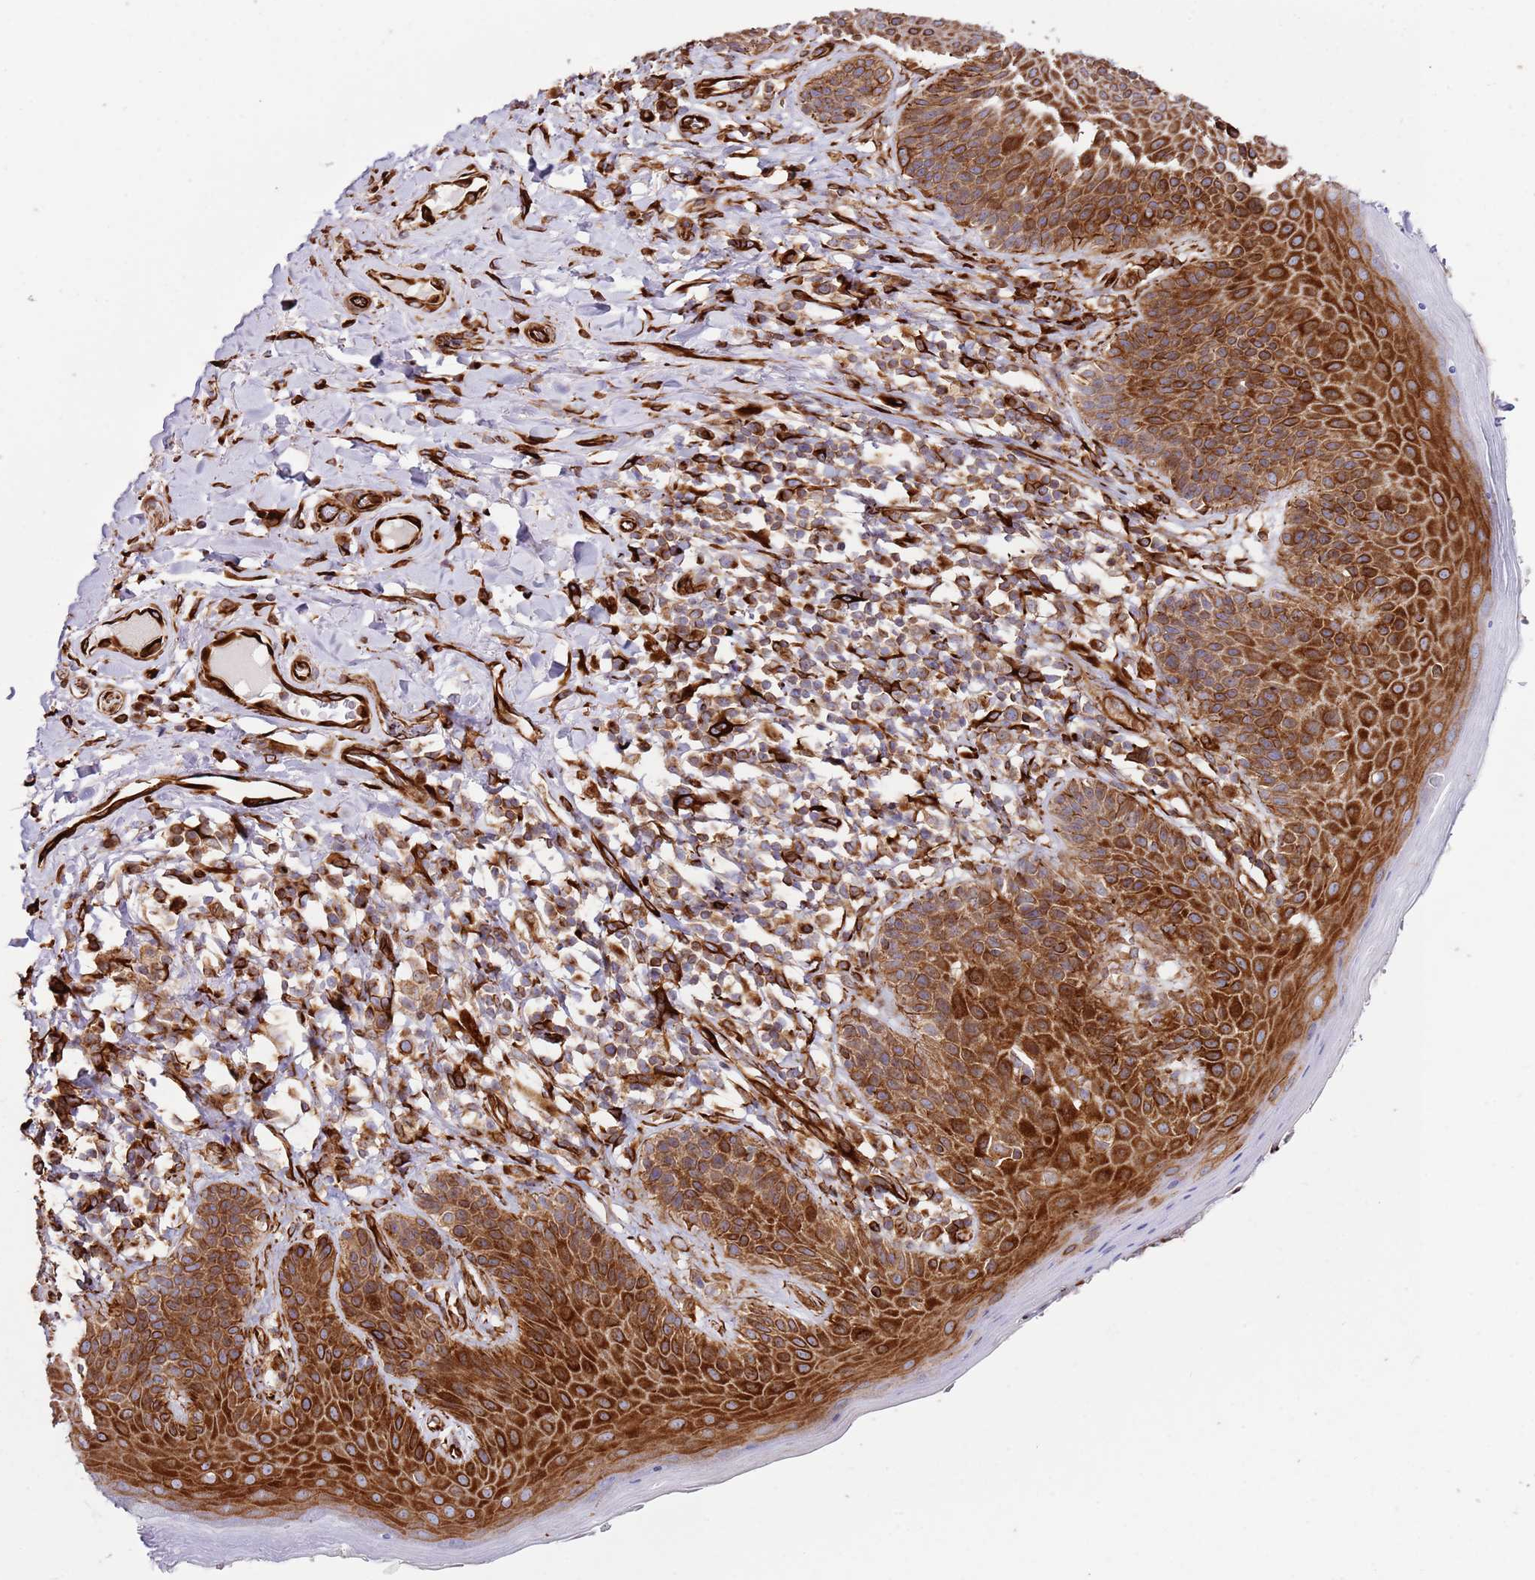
{"staining": {"intensity": "strong", "quantity": ">75%", "location": "cytoplasmic/membranous"}, "tissue": "skin", "cell_type": "Epidermal cells", "image_type": "normal", "snomed": [{"axis": "morphology", "description": "Normal tissue, NOS"}, {"axis": "topography", "description": "Anal"}], "caption": "Brown immunohistochemical staining in normal human skin reveals strong cytoplasmic/membranous expression in about >75% of epidermal cells.", "gene": "MRGPRE", "patient": {"sex": "female", "age": 89}}